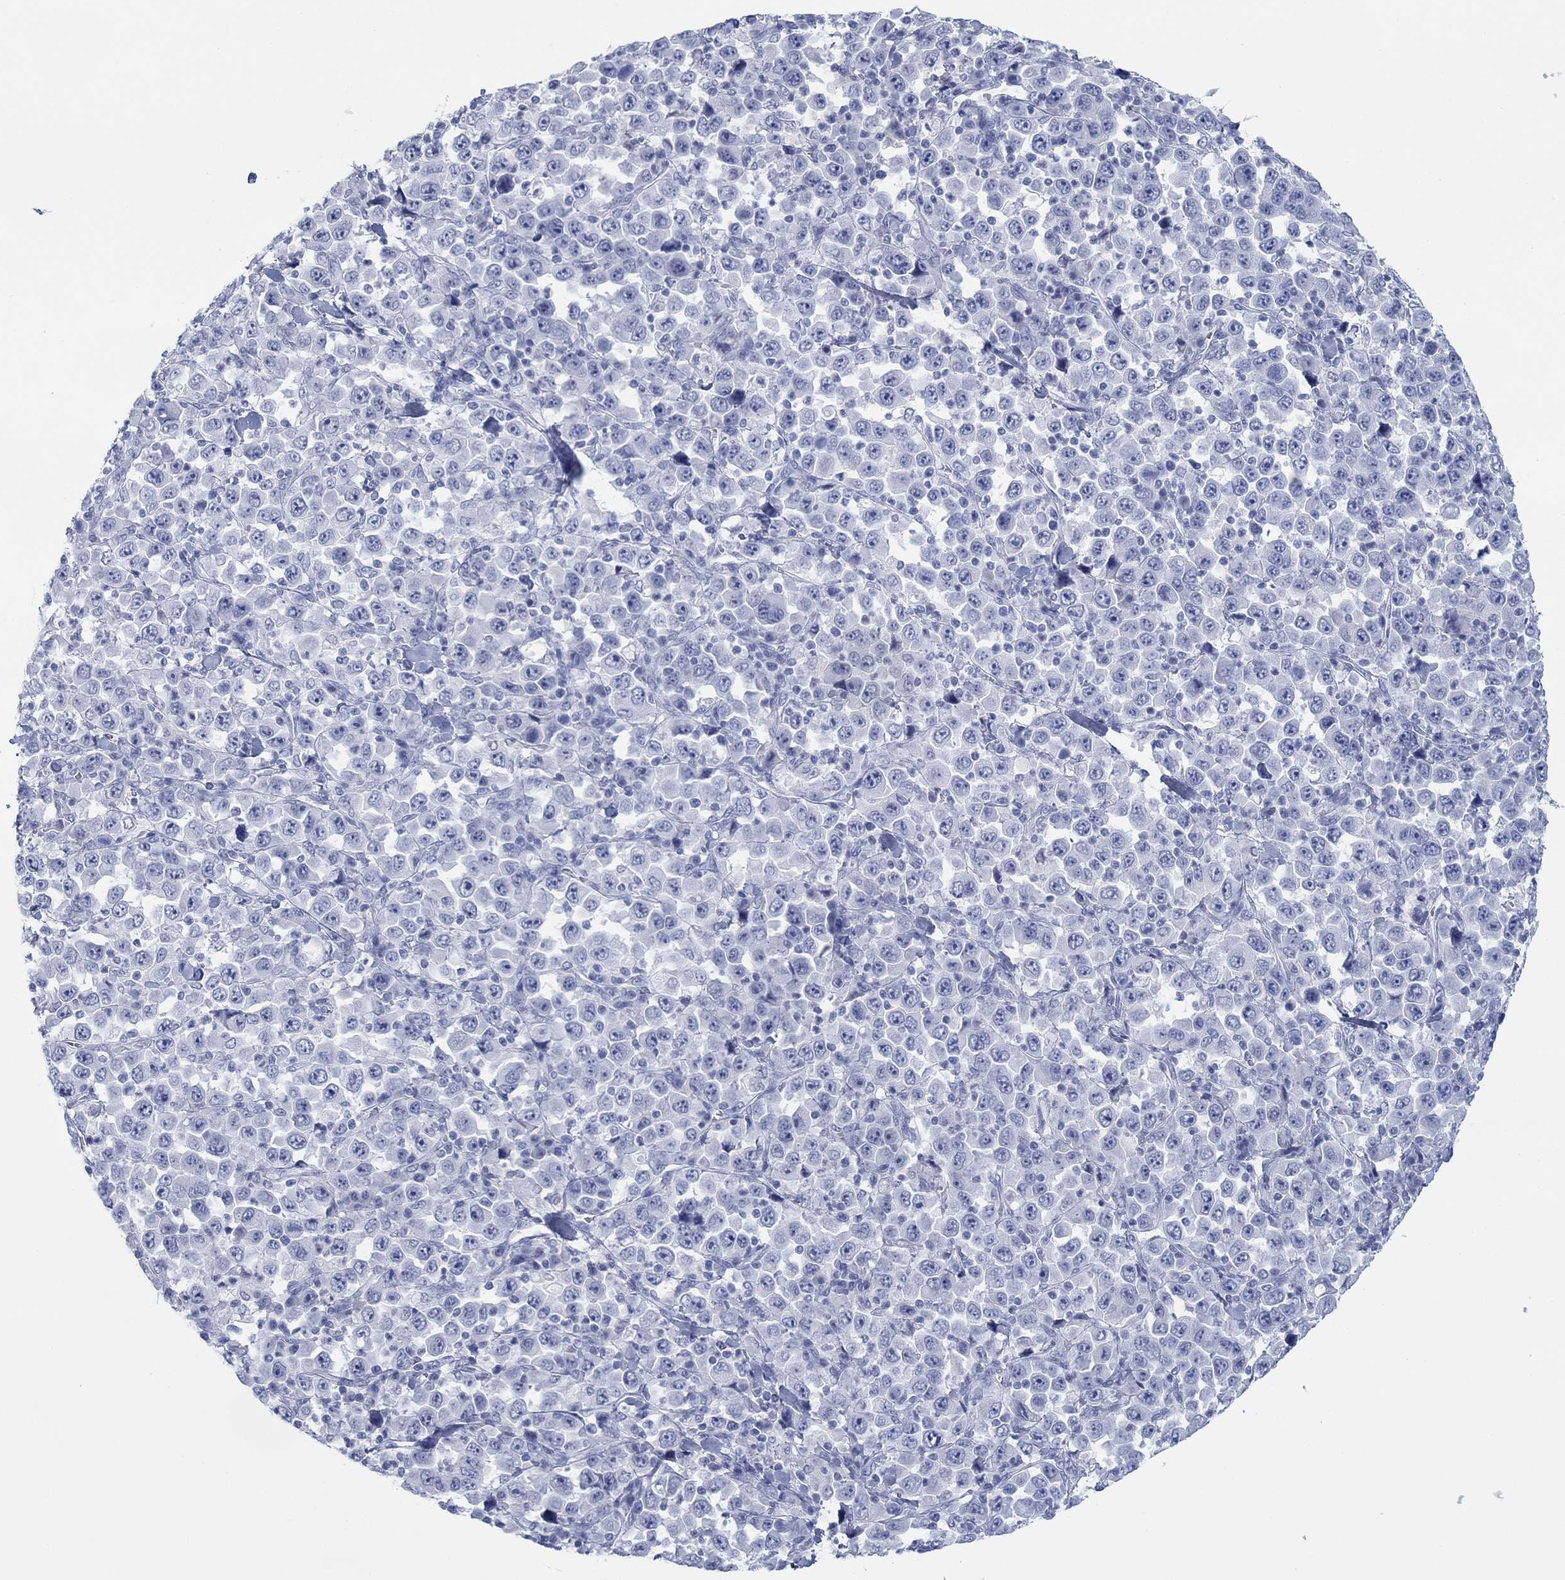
{"staining": {"intensity": "negative", "quantity": "none", "location": "none"}, "tissue": "stomach cancer", "cell_type": "Tumor cells", "image_type": "cancer", "snomed": [{"axis": "morphology", "description": "Normal tissue, NOS"}, {"axis": "morphology", "description": "Adenocarcinoma, NOS"}, {"axis": "topography", "description": "Stomach, upper"}, {"axis": "topography", "description": "Stomach"}], "caption": "High power microscopy histopathology image of an IHC photomicrograph of stomach adenocarcinoma, revealing no significant expression in tumor cells.", "gene": "PDYN", "patient": {"sex": "male", "age": 59}}